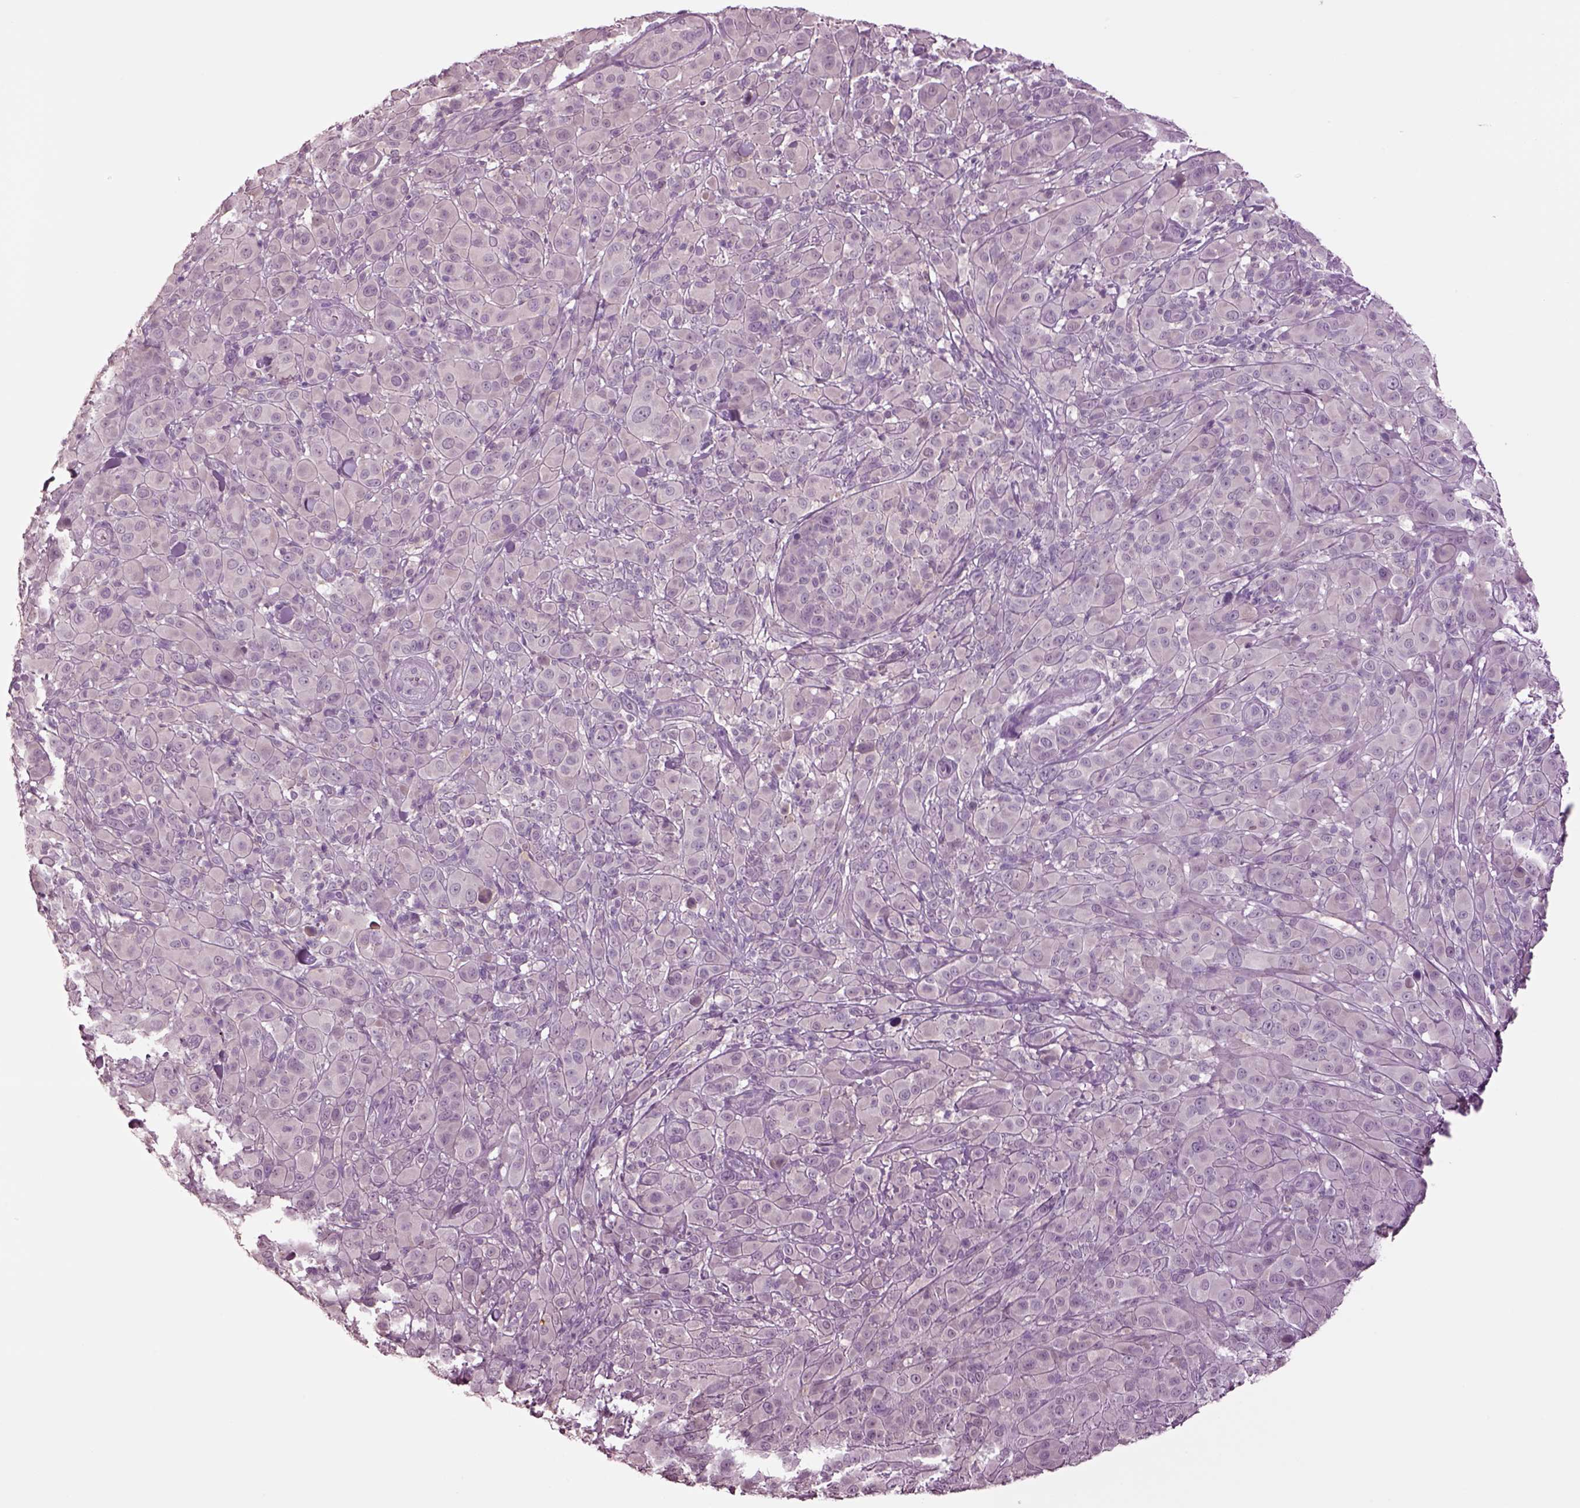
{"staining": {"intensity": "negative", "quantity": "none", "location": "none"}, "tissue": "melanoma", "cell_type": "Tumor cells", "image_type": "cancer", "snomed": [{"axis": "morphology", "description": "Malignant melanoma, NOS"}, {"axis": "topography", "description": "Skin"}], "caption": "Immunohistochemical staining of malignant melanoma displays no significant expression in tumor cells.", "gene": "CLPSL1", "patient": {"sex": "female", "age": 87}}